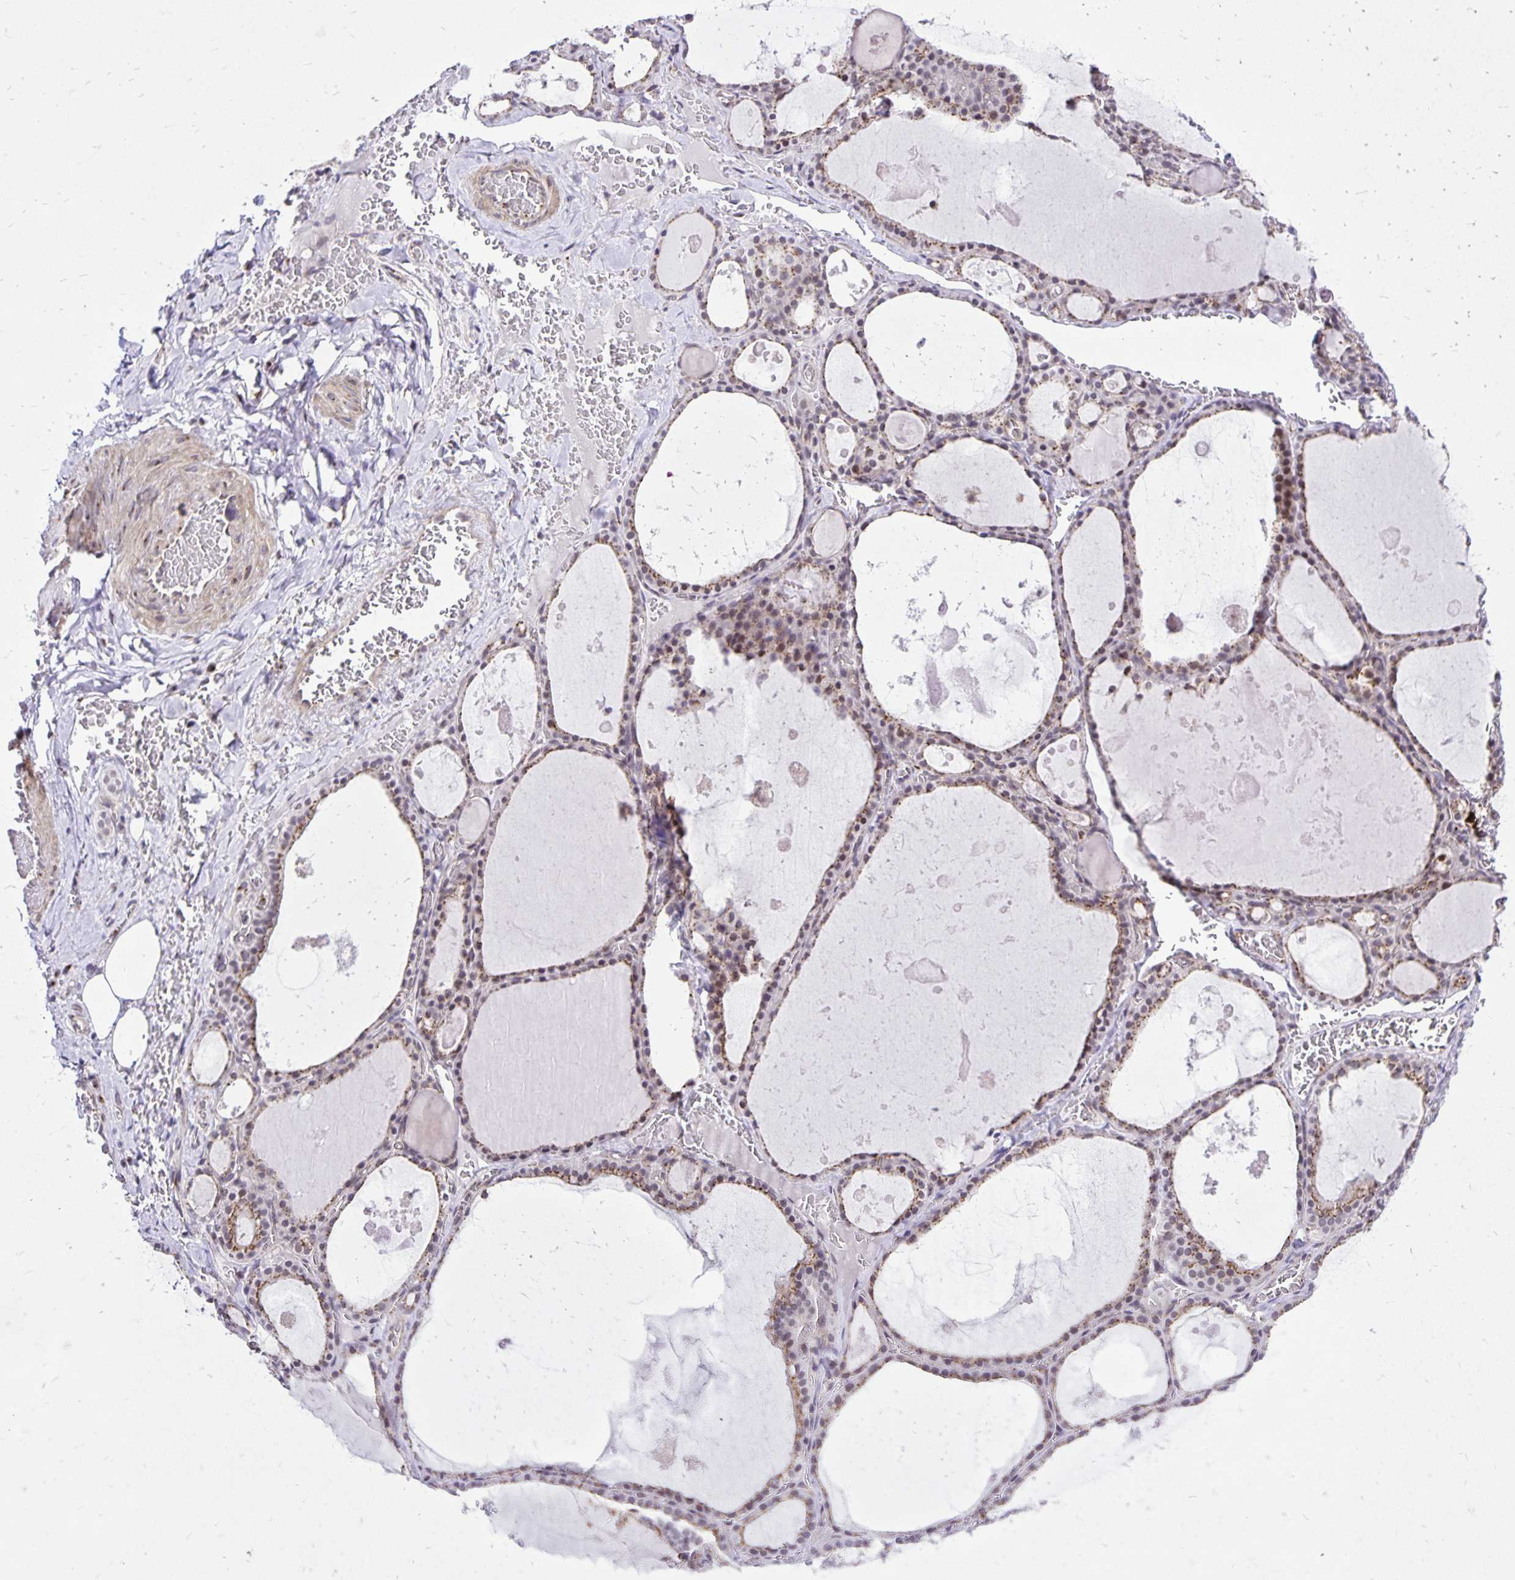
{"staining": {"intensity": "moderate", "quantity": "25%-75%", "location": "cytoplasmic/membranous,nuclear"}, "tissue": "thyroid gland", "cell_type": "Glandular cells", "image_type": "normal", "snomed": [{"axis": "morphology", "description": "Normal tissue, NOS"}, {"axis": "topography", "description": "Thyroid gland"}], "caption": "Protein staining of unremarkable thyroid gland exhibits moderate cytoplasmic/membranous,nuclear expression in approximately 25%-75% of glandular cells.", "gene": "GOLGA5", "patient": {"sex": "male", "age": 56}}